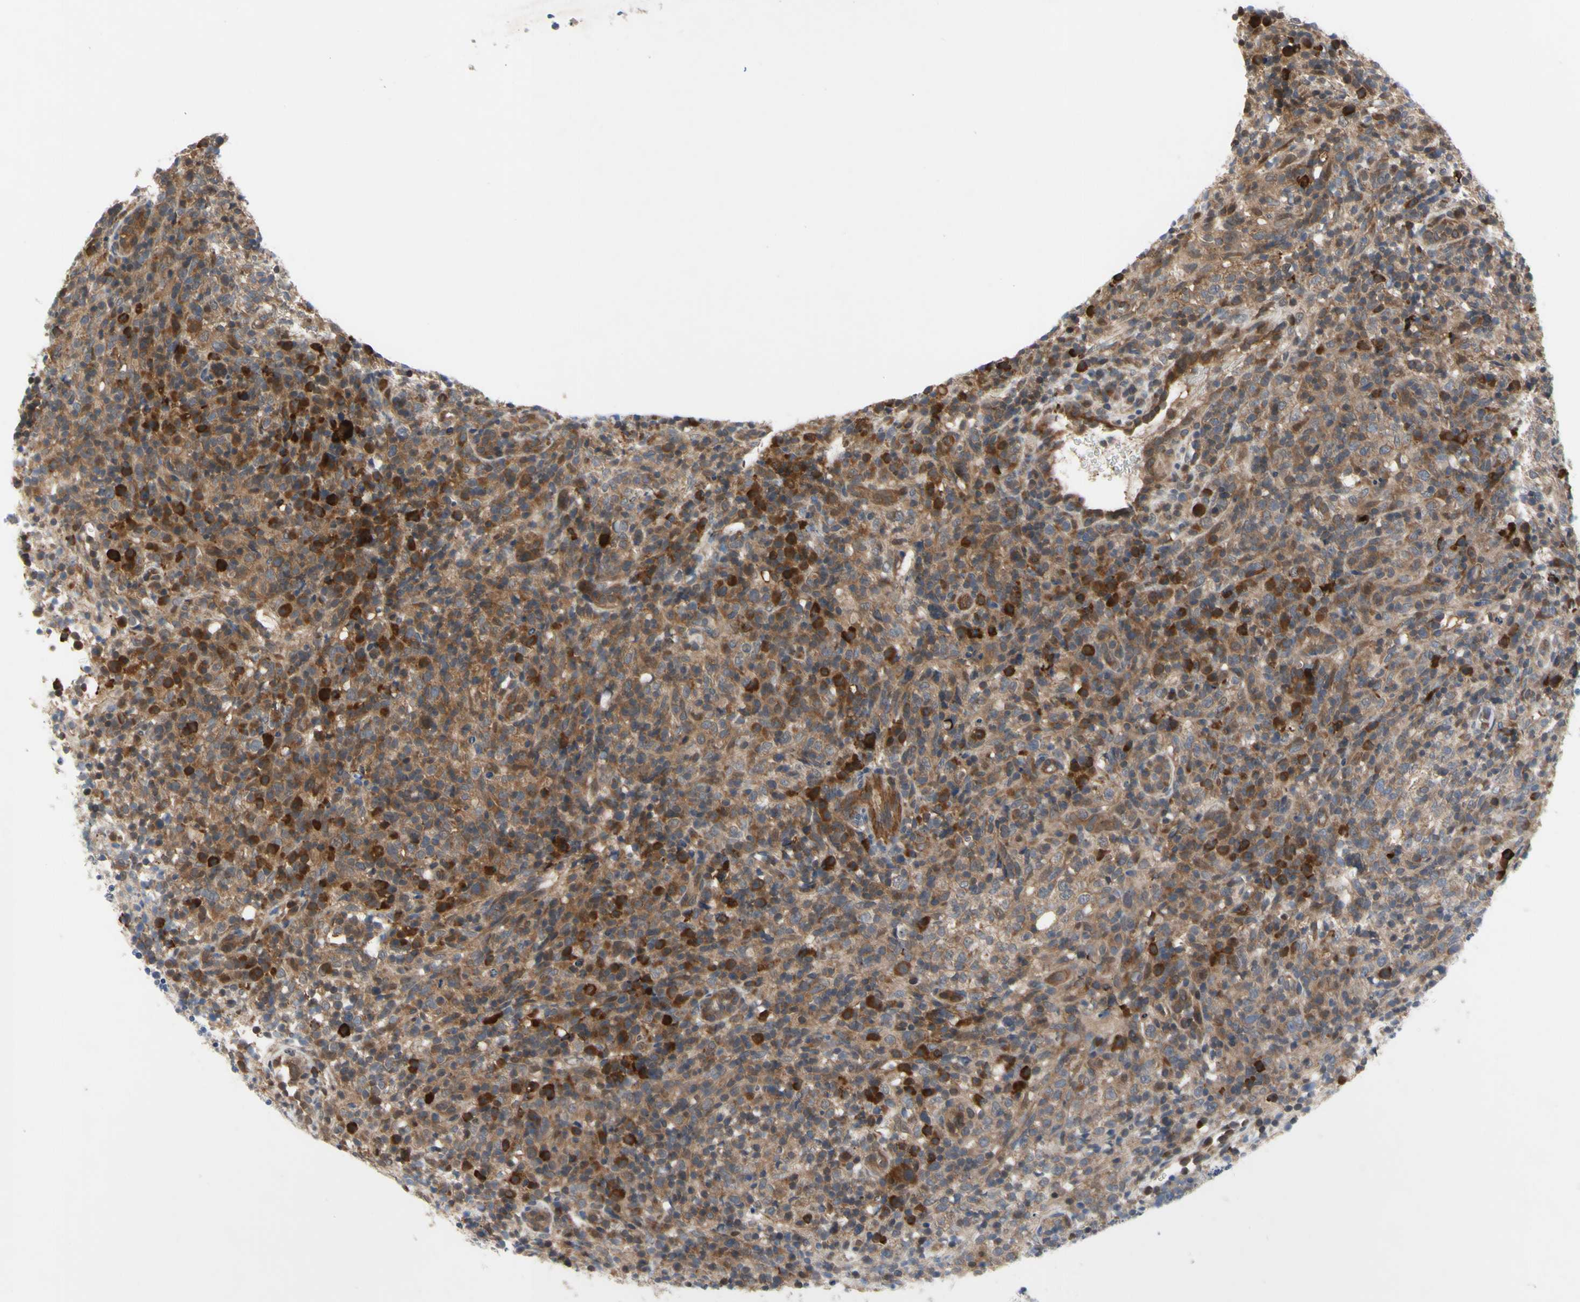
{"staining": {"intensity": "moderate", "quantity": ">75%", "location": "cytoplasmic/membranous"}, "tissue": "lymphoma", "cell_type": "Tumor cells", "image_type": "cancer", "snomed": [{"axis": "morphology", "description": "Malignant lymphoma, non-Hodgkin's type, High grade"}, {"axis": "topography", "description": "Lymph node"}], "caption": "Protein staining of malignant lymphoma, non-Hodgkin's type (high-grade) tissue demonstrates moderate cytoplasmic/membranous staining in about >75% of tumor cells. Nuclei are stained in blue.", "gene": "XIAP", "patient": {"sex": "female", "age": 76}}